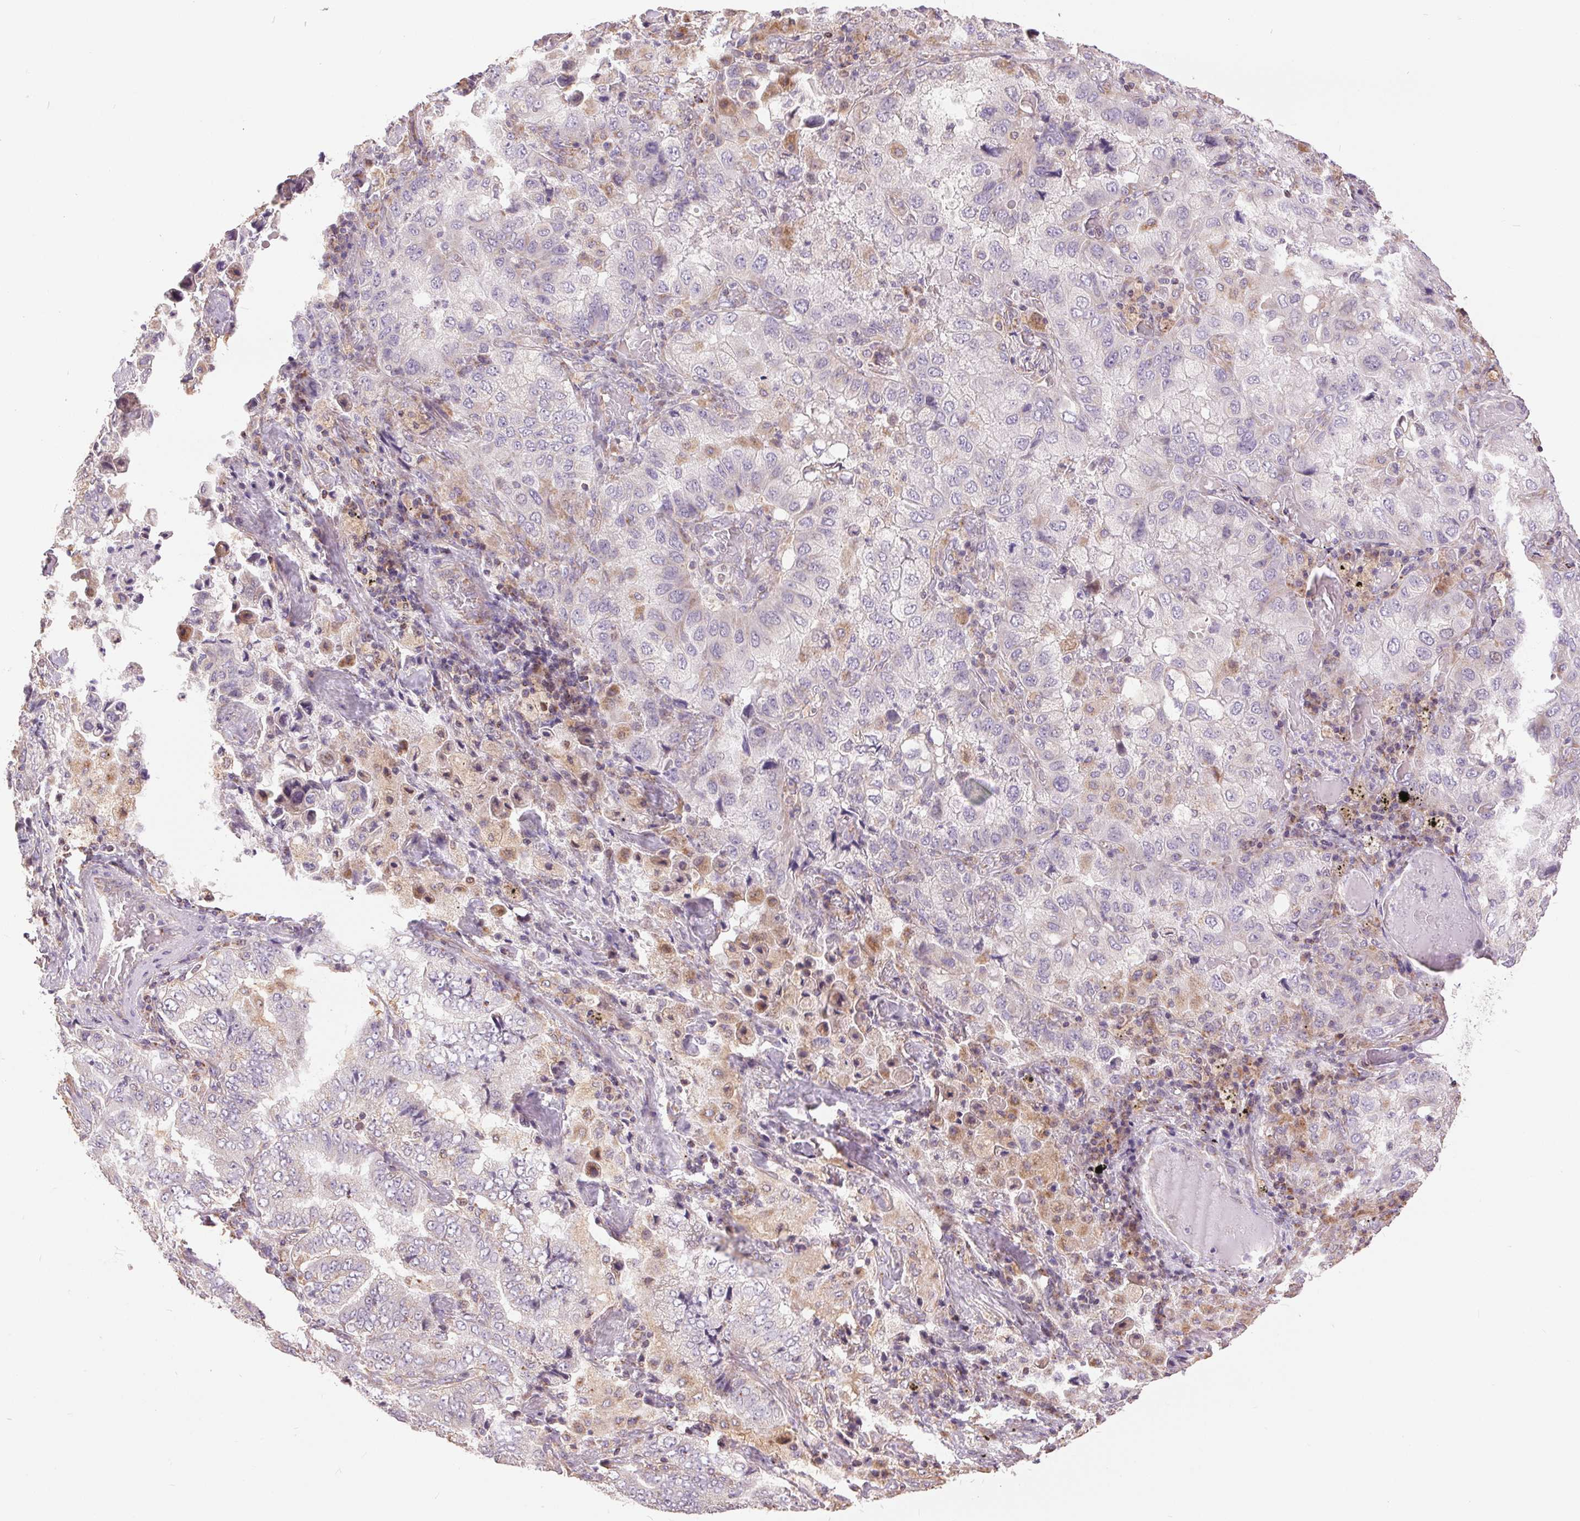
{"staining": {"intensity": "negative", "quantity": "none", "location": "none"}, "tissue": "lung cancer", "cell_type": "Tumor cells", "image_type": "cancer", "snomed": [{"axis": "morphology", "description": "Aneuploidy"}, {"axis": "morphology", "description": "Adenocarcinoma, NOS"}, {"axis": "morphology", "description": "Adenocarcinoma, metastatic, NOS"}, {"axis": "topography", "description": "Lymph node"}, {"axis": "topography", "description": "Lung"}], "caption": "Immunohistochemistry (IHC) histopathology image of lung adenocarcinoma stained for a protein (brown), which displays no staining in tumor cells. The staining was performed using DAB (3,3'-diaminobenzidine) to visualize the protein expression in brown, while the nuclei were stained in blue with hematoxylin (Magnification: 20x).", "gene": "DGUOK", "patient": {"sex": "female", "age": 48}}